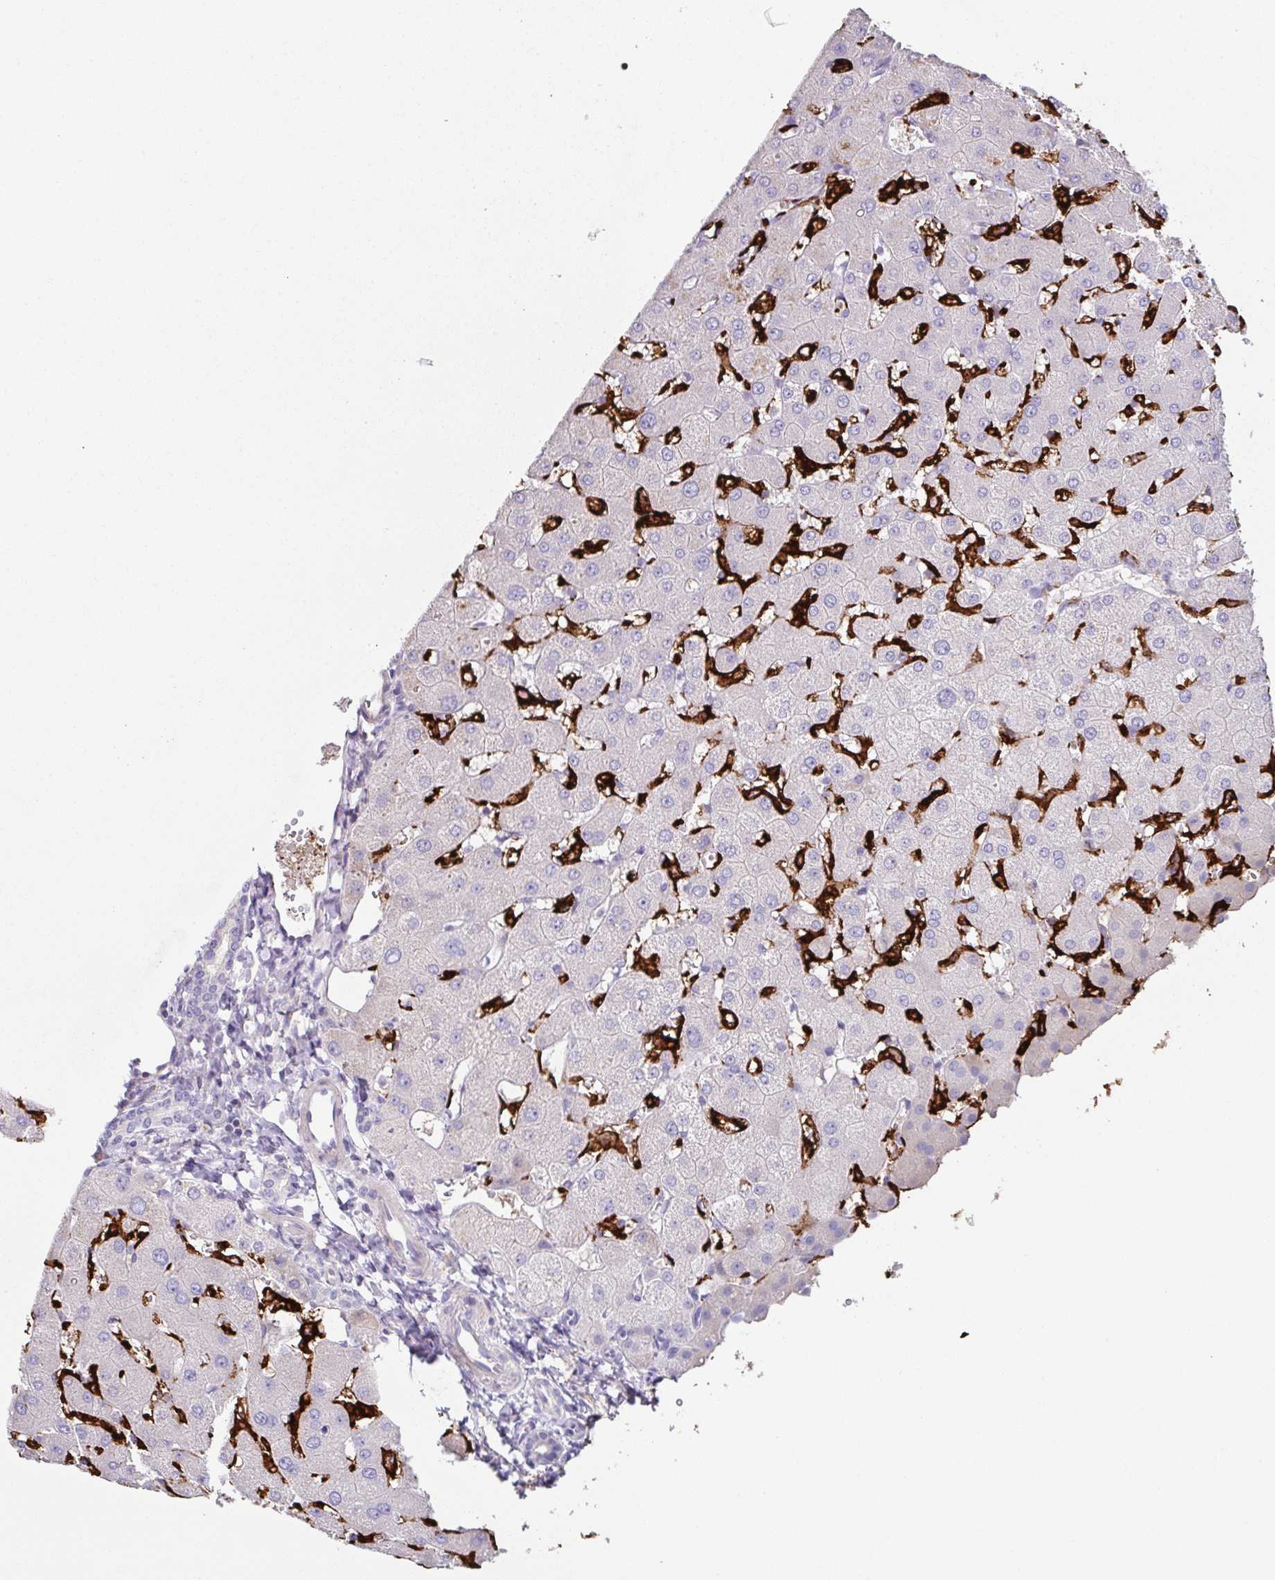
{"staining": {"intensity": "negative", "quantity": "none", "location": "none"}, "tissue": "liver", "cell_type": "Cholangiocytes", "image_type": "normal", "snomed": [{"axis": "morphology", "description": "Normal tissue, NOS"}, {"axis": "topography", "description": "Liver"}], "caption": "Immunohistochemistry histopathology image of normal liver: human liver stained with DAB exhibits no significant protein positivity in cholangiocytes. Nuclei are stained in blue.", "gene": "MARCO", "patient": {"sex": "female", "age": 63}}